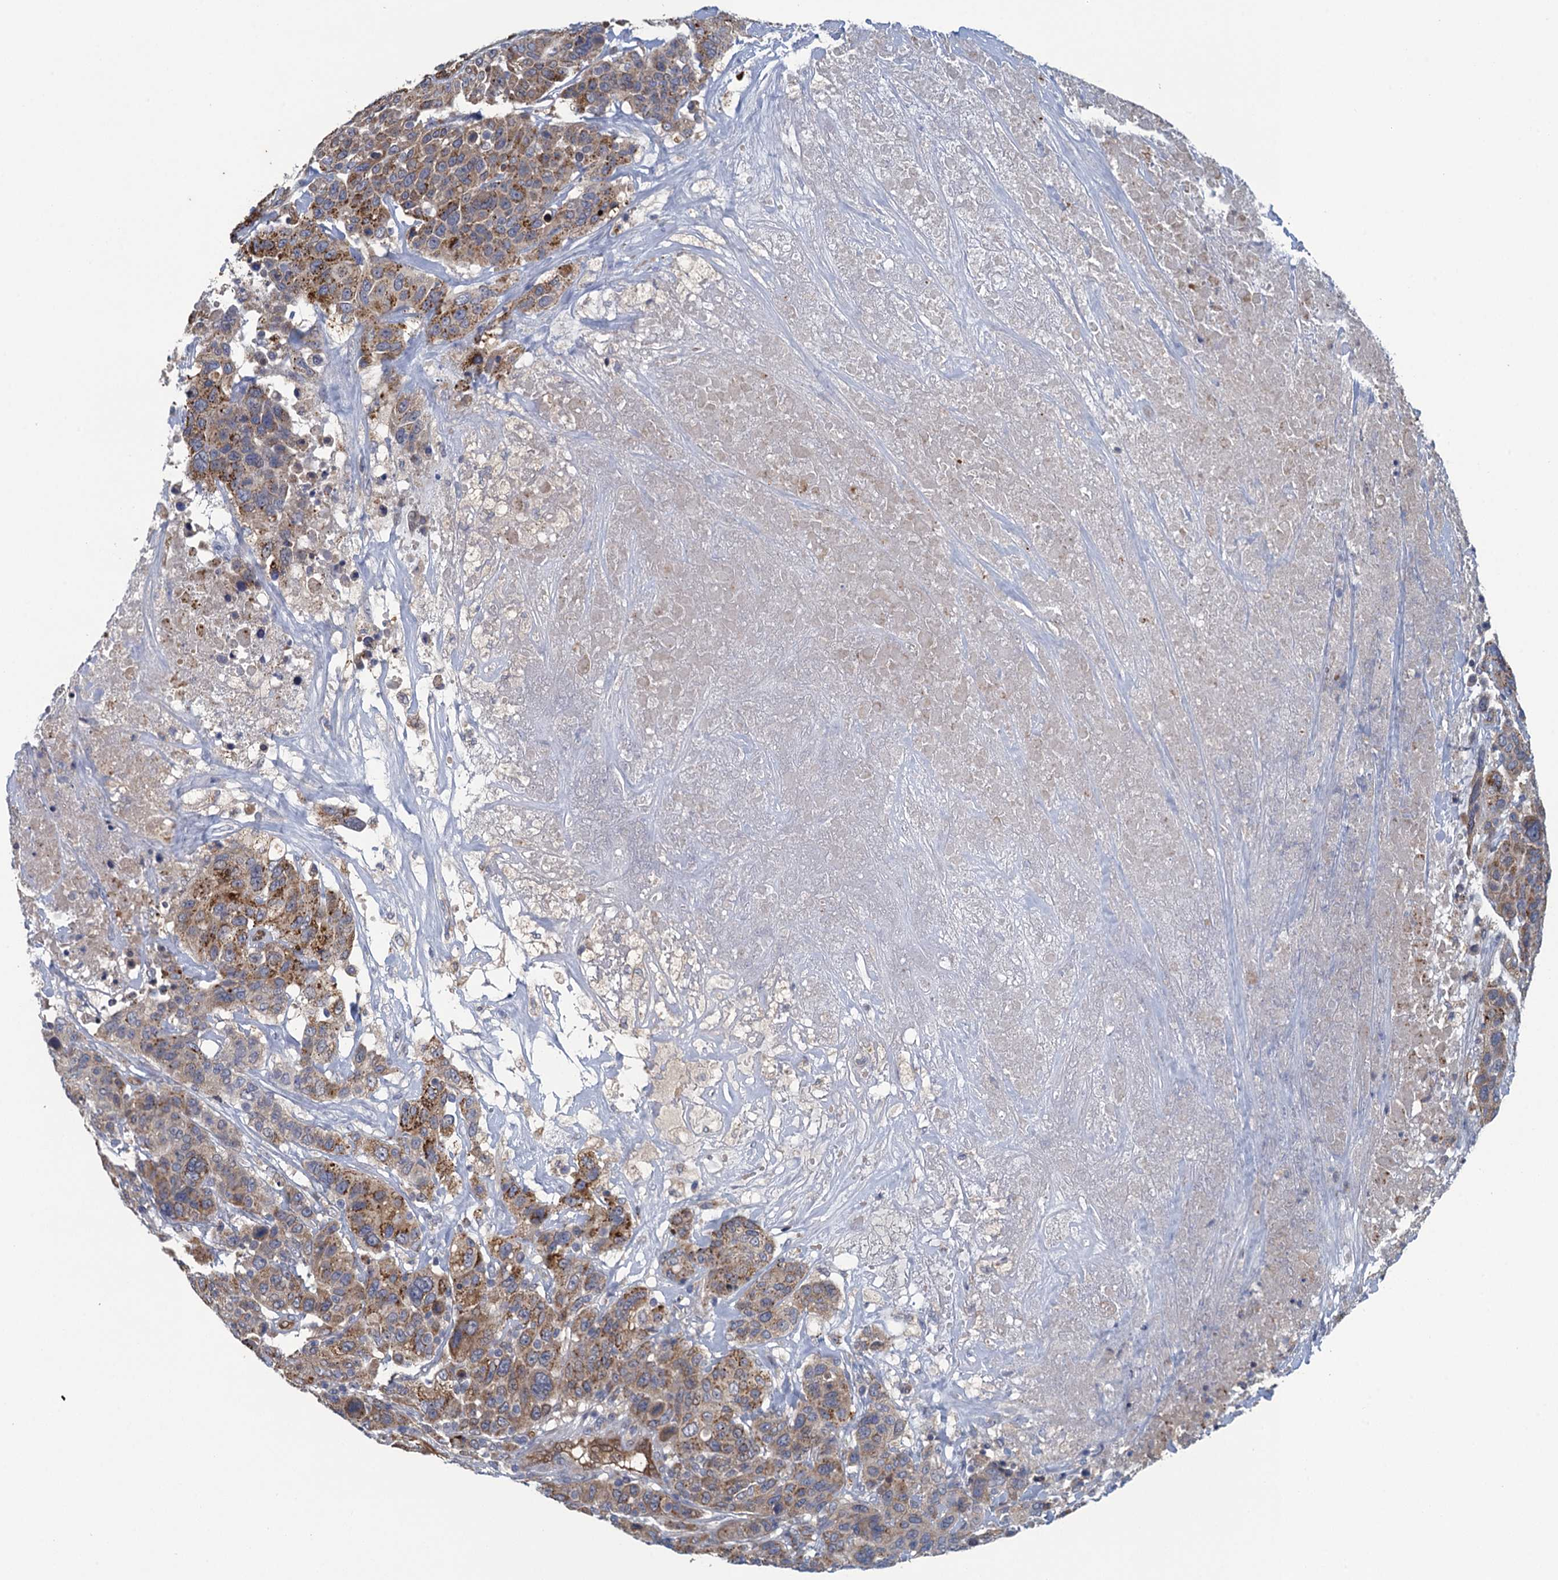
{"staining": {"intensity": "moderate", "quantity": ">75%", "location": "cytoplasmic/membranous"}, "tissue": "breast cancer", "cell_type": "Tumor cells", "image_type": "cancer", "snomed": [{"axis": "morphology", "description": "Duct carcinoma"}, {"axis": "topography", "description": "Breast"}], "caption": "There is medium levels of moderate cytoplasmic/membranous positivity in tumor cells of breast cancer (intraductal carcinoma), as demonstrated by immunohistochemical staining (brown color).", "gene": "KBTBD8", "patient": {"sex": "female", "age": 37}}